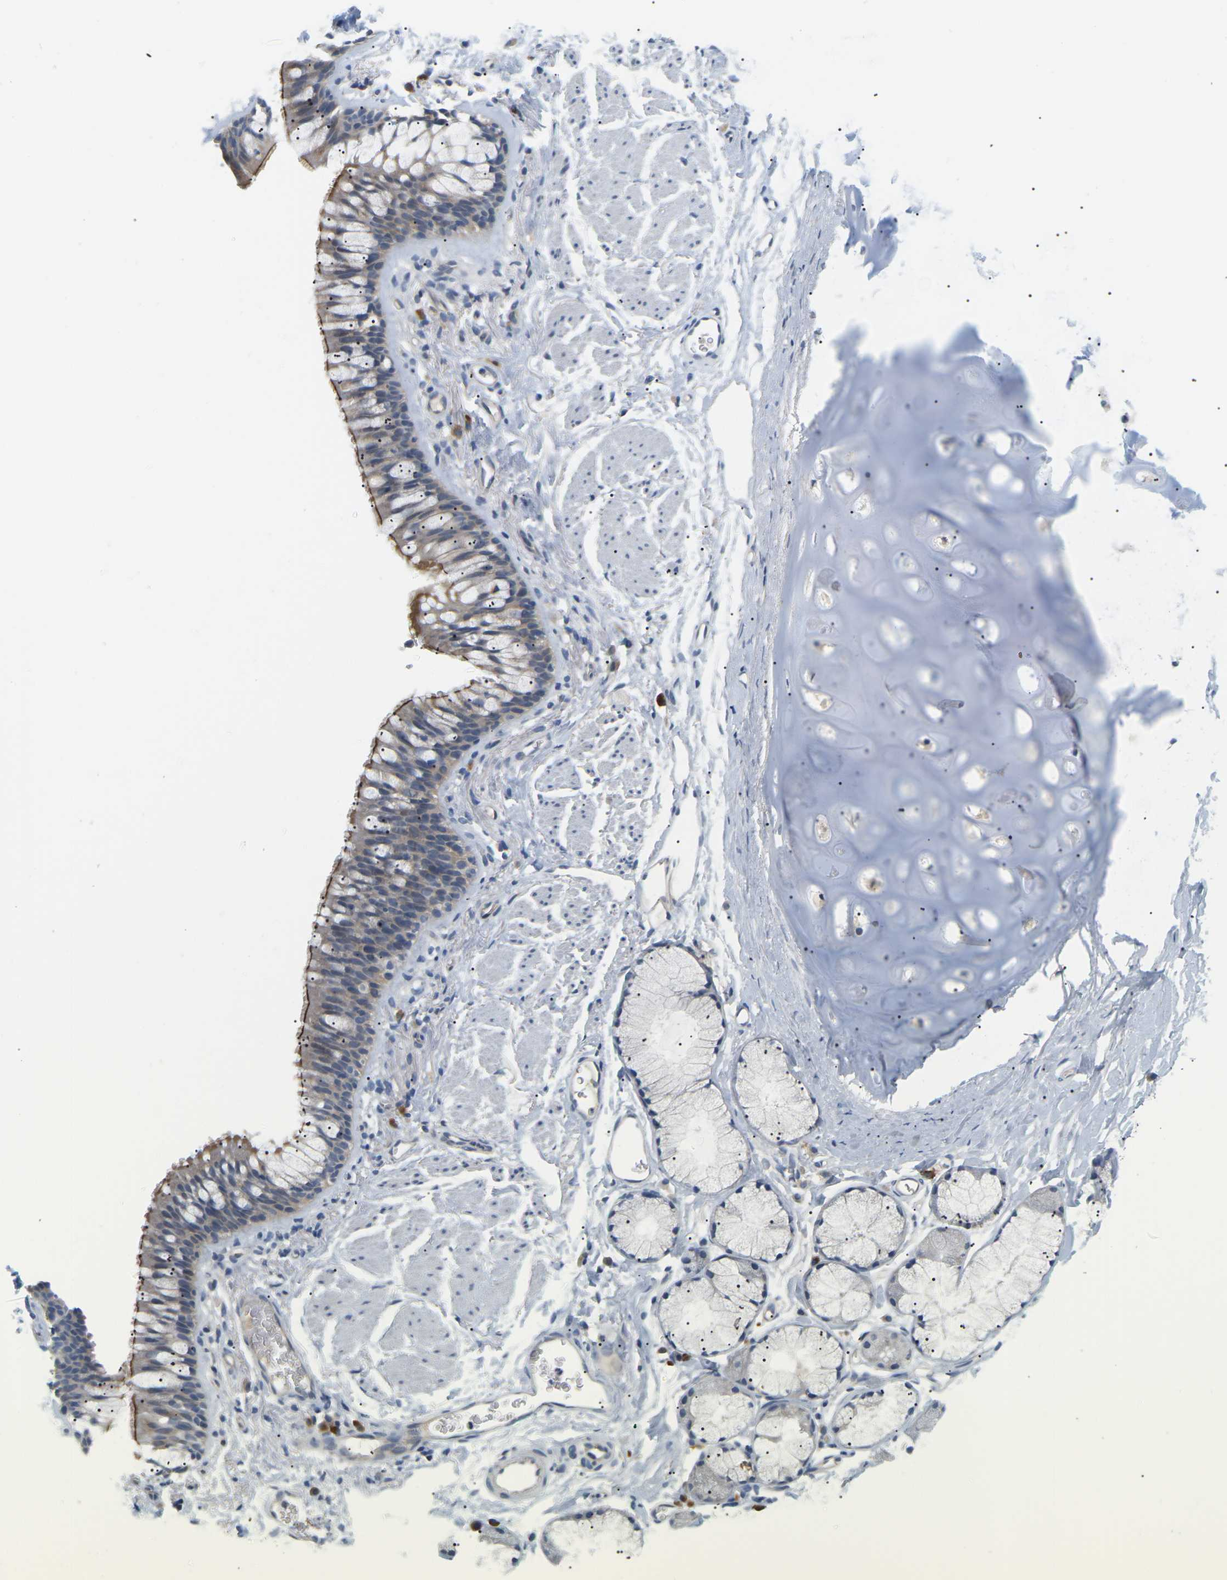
{"staining": {"intensity": "negative", "quantity": "none", "location": "none"}, "tissue": "adipose tissue", "cell_type": "Adipocytes", "image_type": "normal", "snomed": [{"axis": "morphology", "description": "Normal tissue, NOS"}, {"axis": "topography", "description": "Cartilage tissue"}, {"axis": "topography", "description": "Bronchus"}], "caption": "Immunohistochemistry photomicrograph of normal adipose tissue stained for a protein (brown), which displays no positivity in adipocytes.", "gene": "EVA1C", "patient": {"sex": "female", "age": 53}}